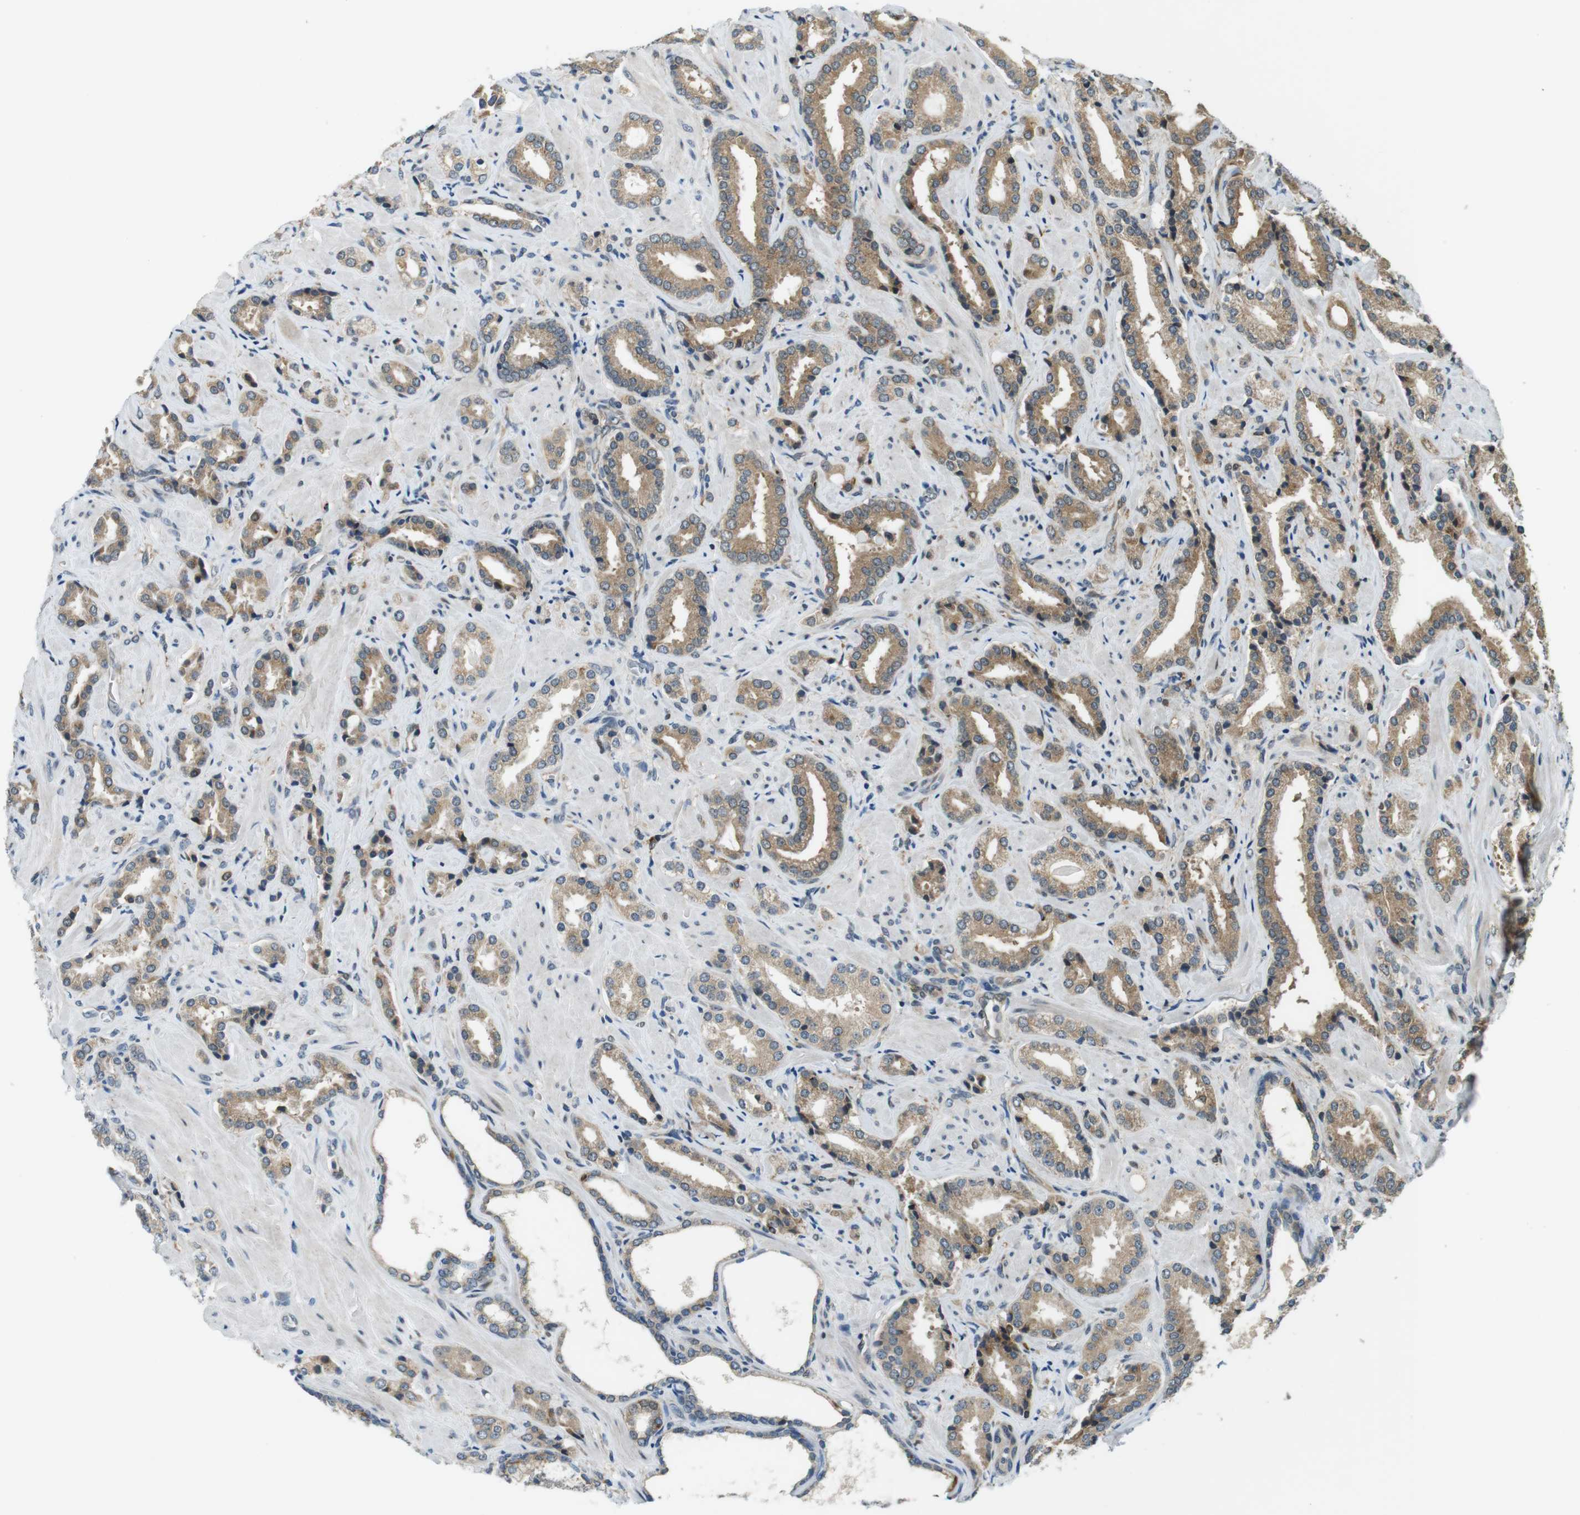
{"staining": {"intensity": "moderate", "quantity": ">75%", "location": "cytoplasmic/membranous"}, "tissue": "prostate cancer", "cell_type": "Tumor cells", "image_type": "cancer", "snomed": [{"axis": "morphology", "description": "Adenocarcinoma, High grade"}, {"axis": "topography", "description": "Prostate"}], "caption": "Immunohistochemistry (IHC) (DAB) staining of prostate high-grade adenocarcinoma reveals moderate cytoplasmic/membranous protein expression in approximately >75% of tumor cells.", "gene": "PALD1", "patient": {"sex": "male", "age": 64}}